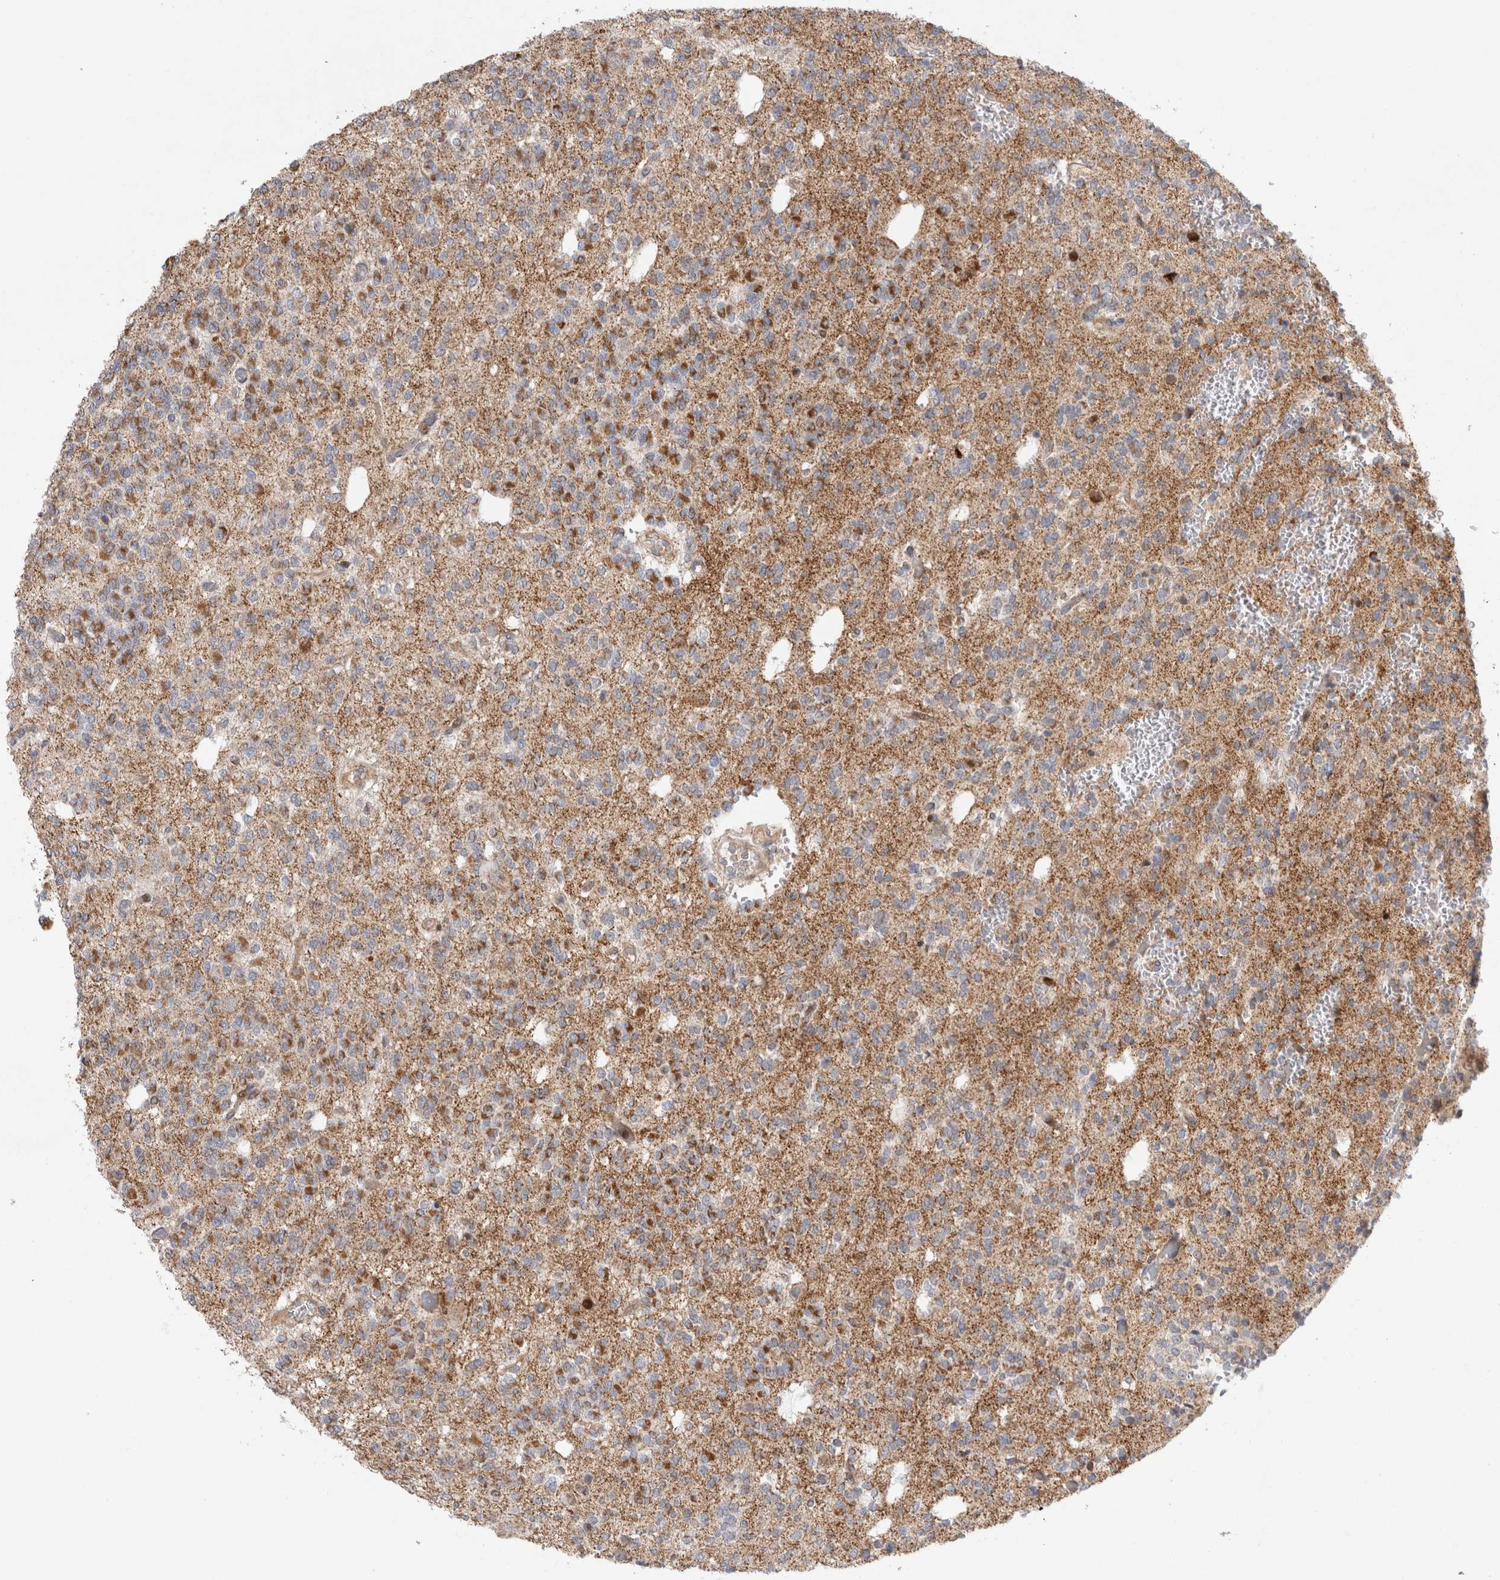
{"staining": {"intensity": "moderate", "quantity": "<25%", "location": "cytoplasmic/membranous"}, "tissue": "glioma", "cell_type": "Tumor cells", "image_type": "cancer", "snomed": [{"axis": "morphology", "description": "Glioma, malignant, Low grade"}, {"axis": "topography", "description": "Brain"}], "caption": "The micrograph demonstrates immunohistochemical staining of malignant glioma (low-grade). There is moderate cytoplasmic/membranous expression is identified in approximately <25% of tumor cells. (brown staining indicates protein expression, while blue staining denotes nuclei).", "gene": "RBM48", "patient": {"sex": "male", "age": 38}}